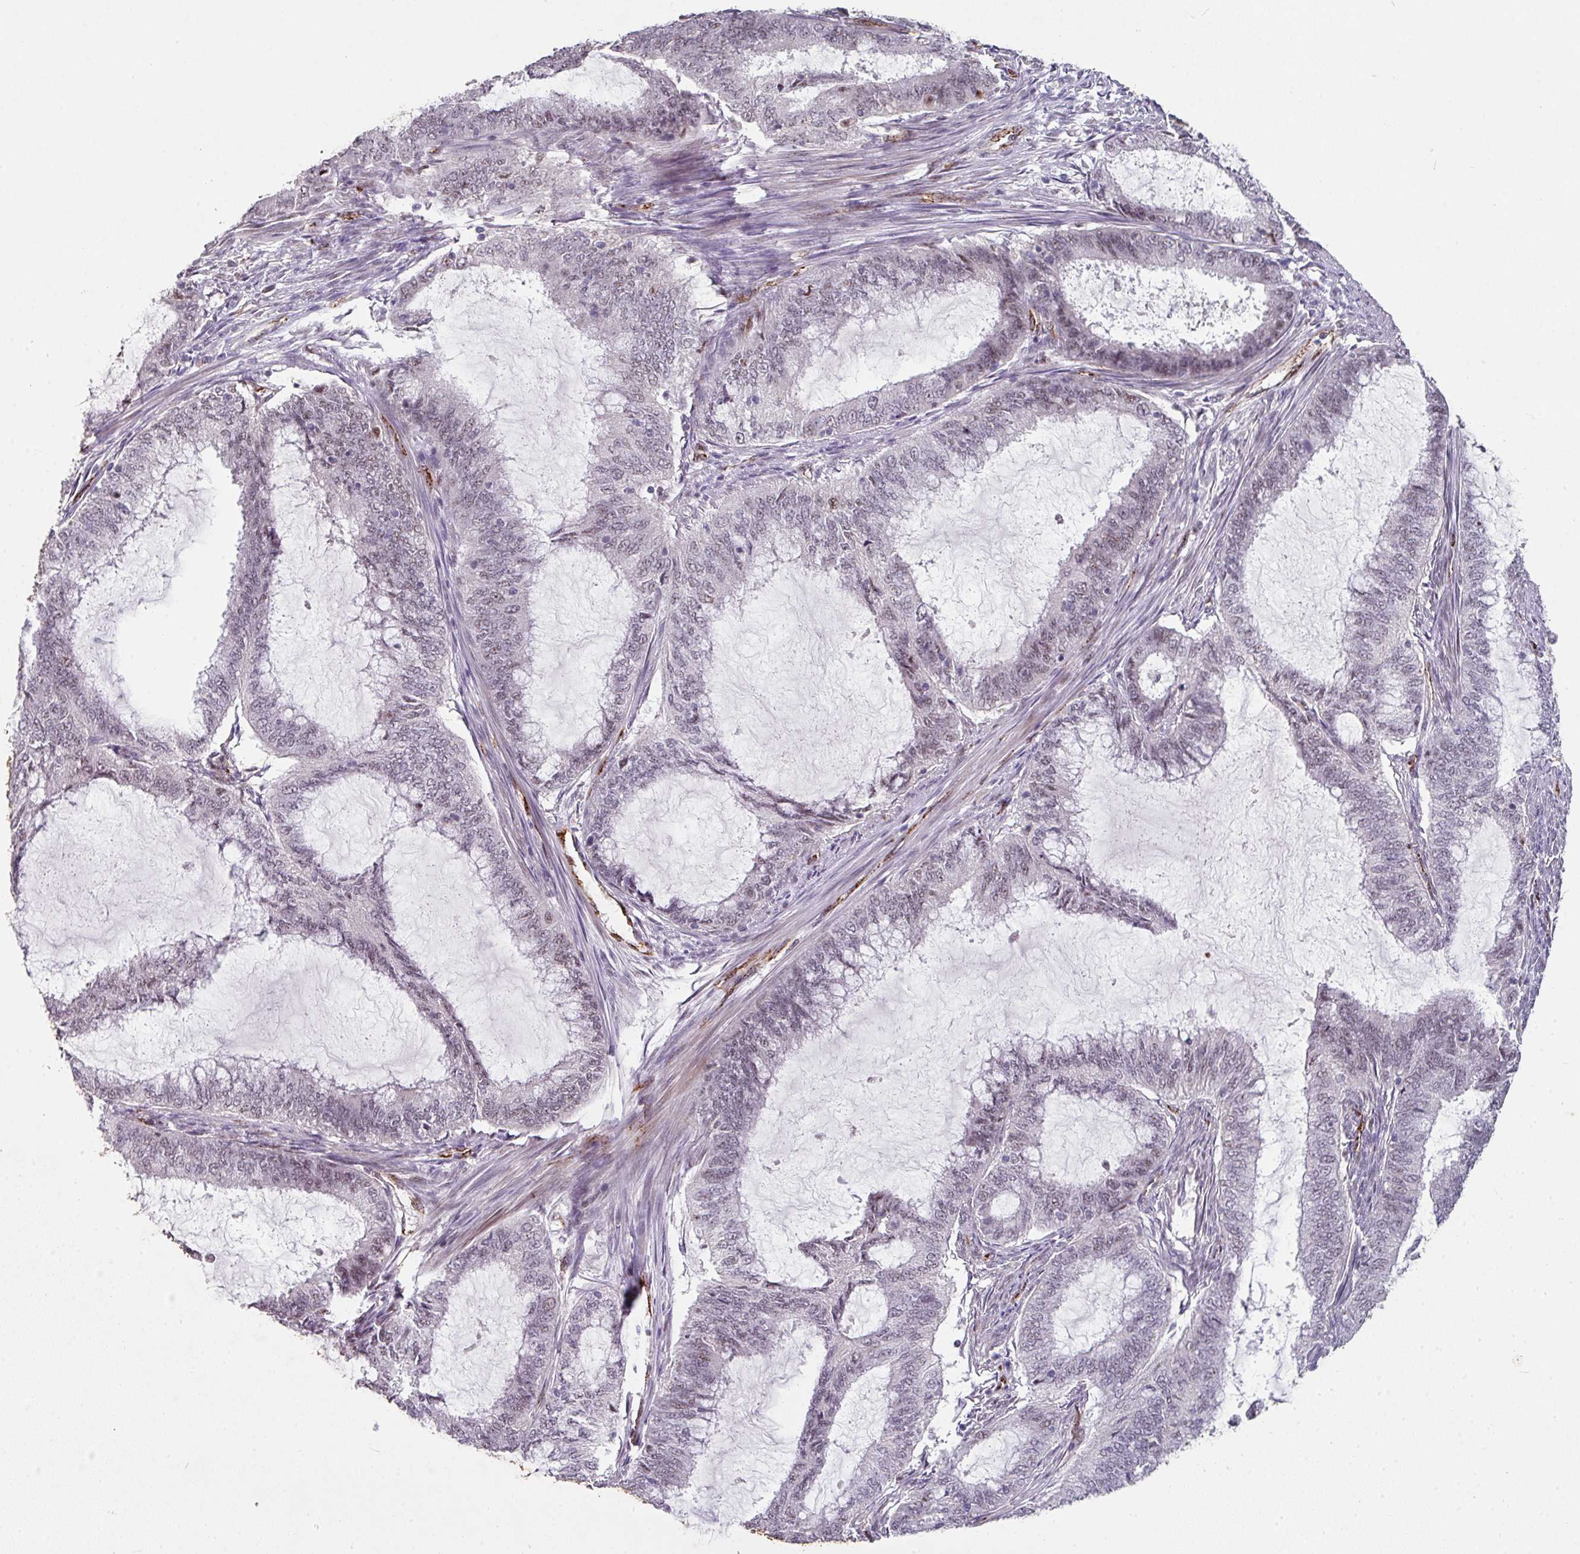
{"staining": {"intensity": "weak", "quantity": "<25%", "location": "nuclear"}, "tissue": "endometrial cancer", "cell_type": "Tumor cells", "image_type": "cancer", "snomed": [{"axis": "morphology", "description": "Adenocarcinoma, NOS"}, {"axis": "topography", "description": "Endometrium"}], "caption": "Immunohistochemistry (IHC) image of neoplastic tissue: endometrial adenocarcinoma stained with DAB reveals no significant protein staining in tumor cells.", "gene": "SIDT2", "patient": {"sex": "female", "age": 51}}